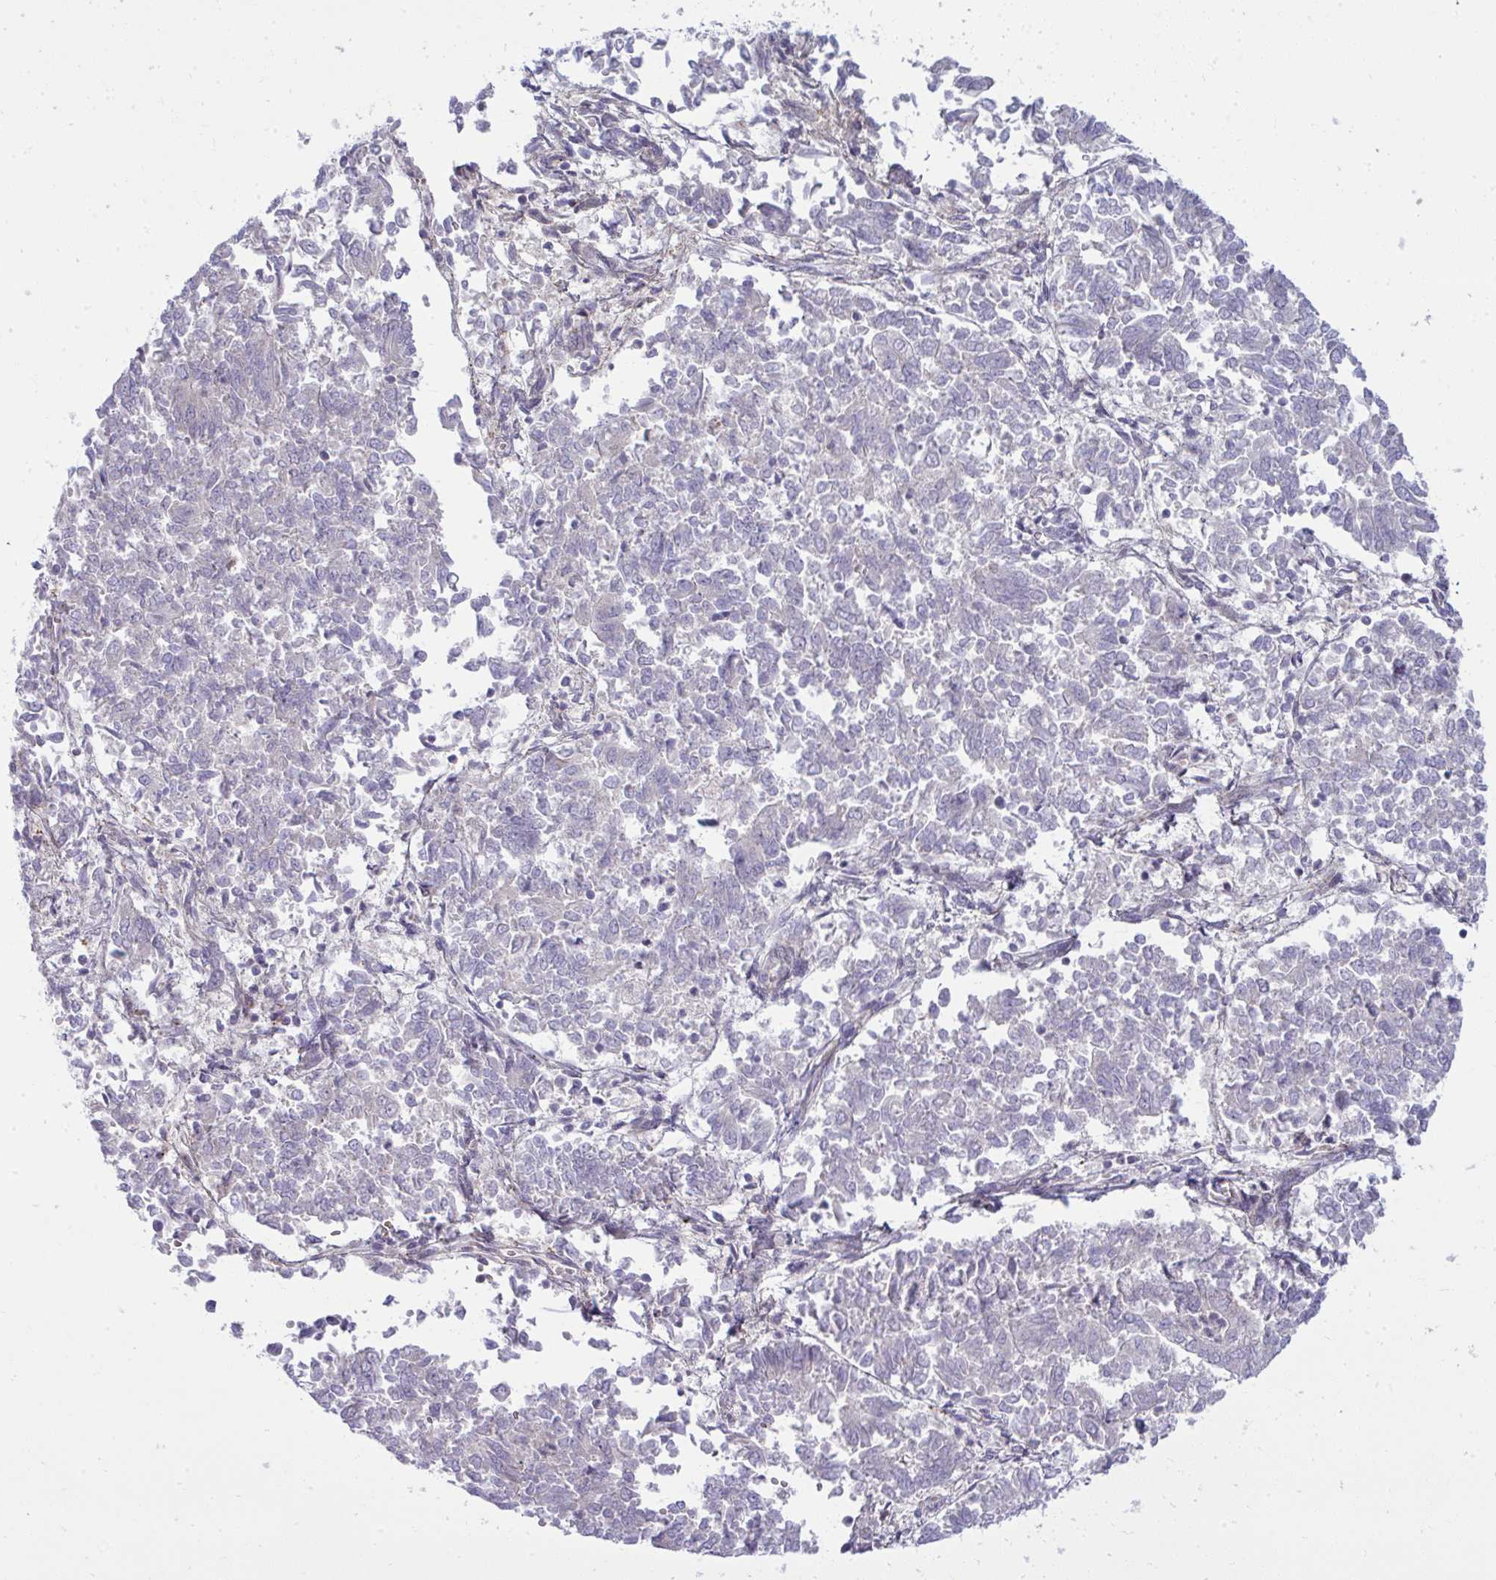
{"staining": {"intensity": "negative", "quantity": "none", "location": "none"}, "tissue": "endometrial cancer", "cell_type": "Tumor cells", "image_type": "cancer", "snomed": [{"axis": "morphology", "description": "Adenocarcinoma, NOS"}, {"axis": "topography", "description": "Endometrium"}], "caption": "Immunohistochemistry histopathology image of human adenocarcinoma (endometrial) stained for a protein (brown), which reveals no staining in tumor cells.", "gene": "ZSCAN9", "patient": {"sex": "female", "age": 65}}